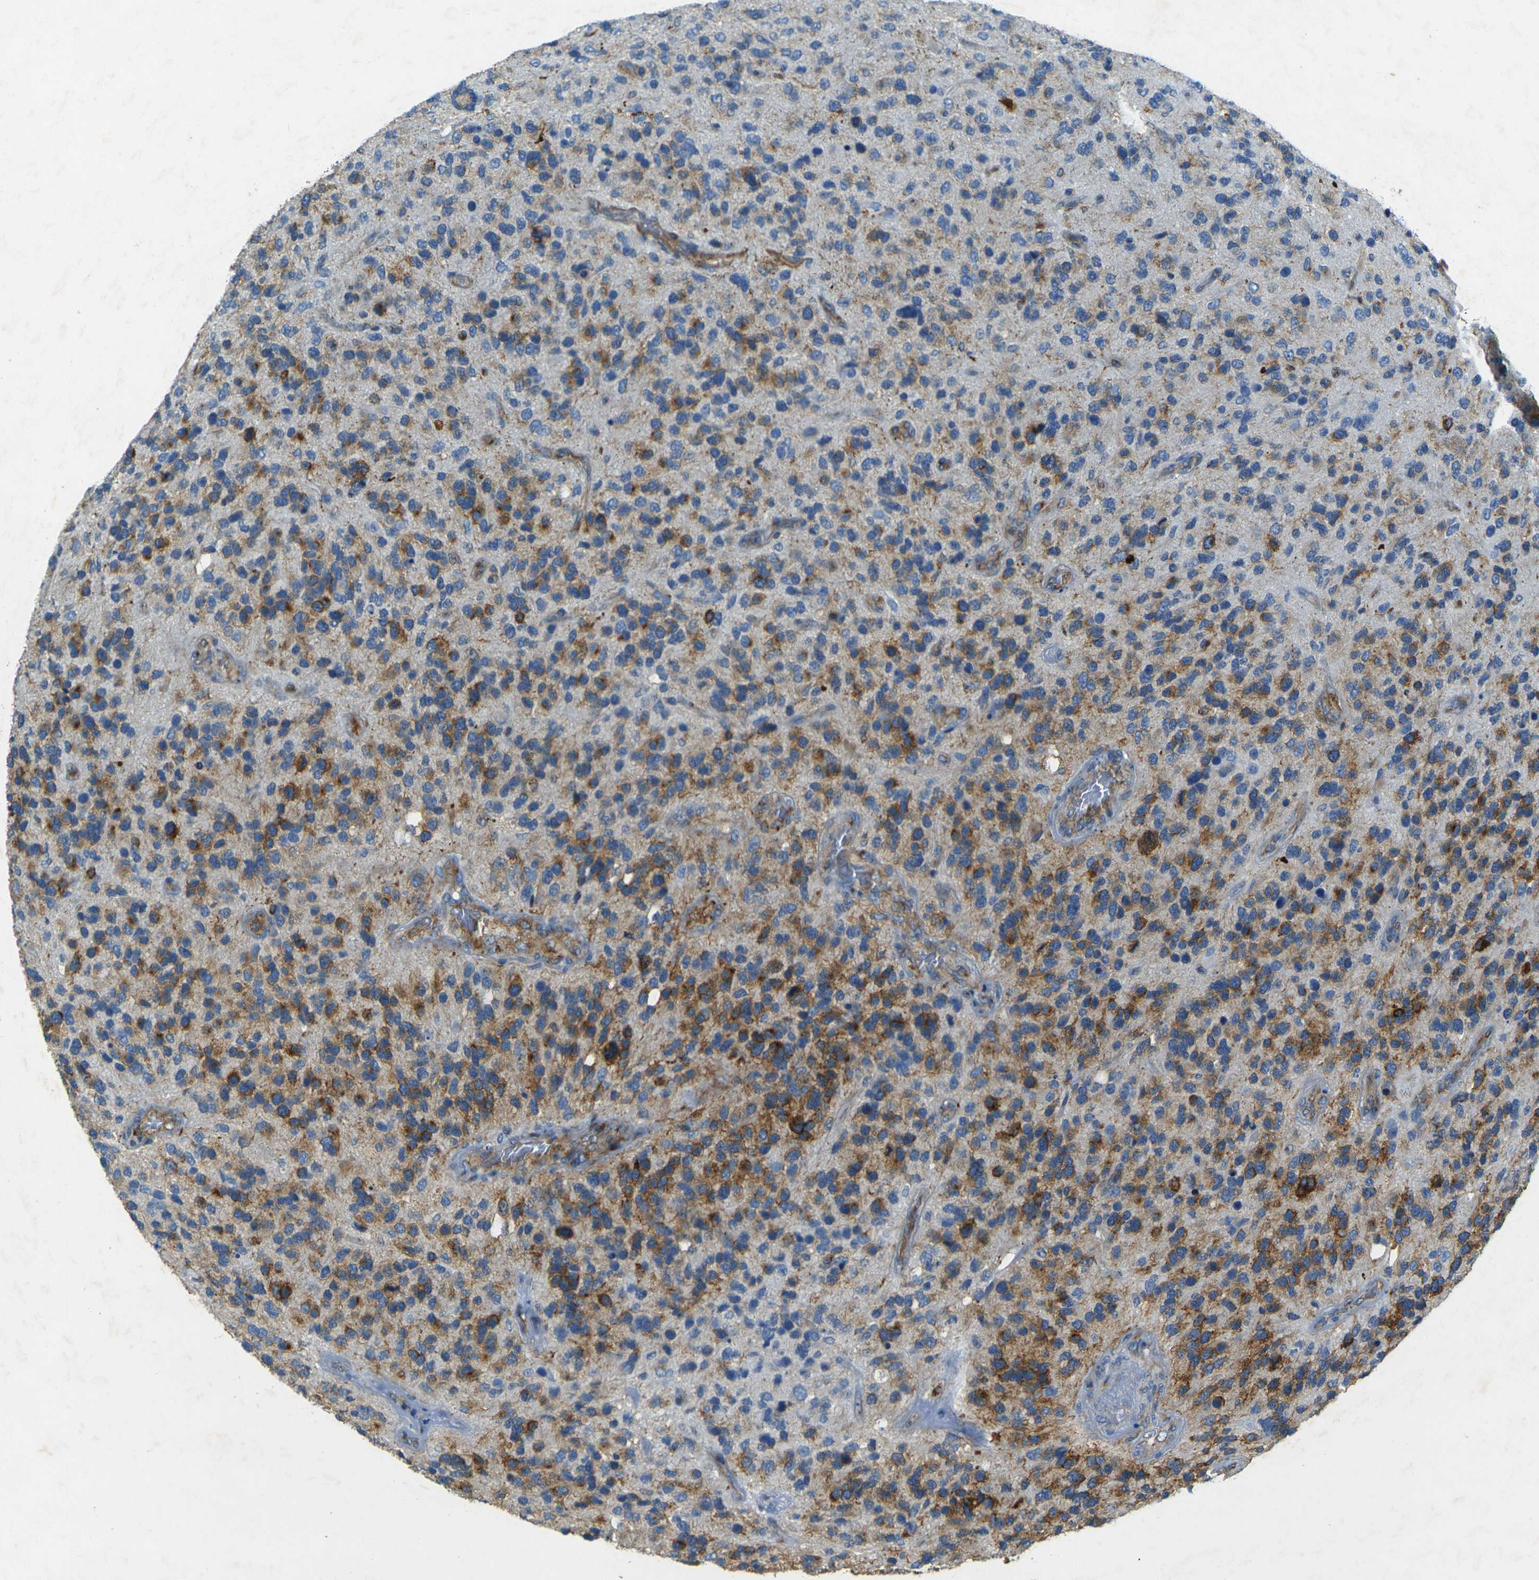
{"staining": {"intensity": "strong", "quantity": ">75%", "location": "cytoplasmic/membranous"}, "tissue": "glioma", "cell_type": "Tumor cells", "image_type": "cancer", "snomed": [{"axis": "morphology", "description": "Glioma, malignant, High grade"}, {"axis": "topography", "description": "Brain"}], "caption": "Strong cytoplasmic/membranous positivity for a protein is present in approximately >75% of tumor cells of glioma using immunohistochemistry.", "gene": "SORT1", "patient": {"sex": "female", "age": 58}}